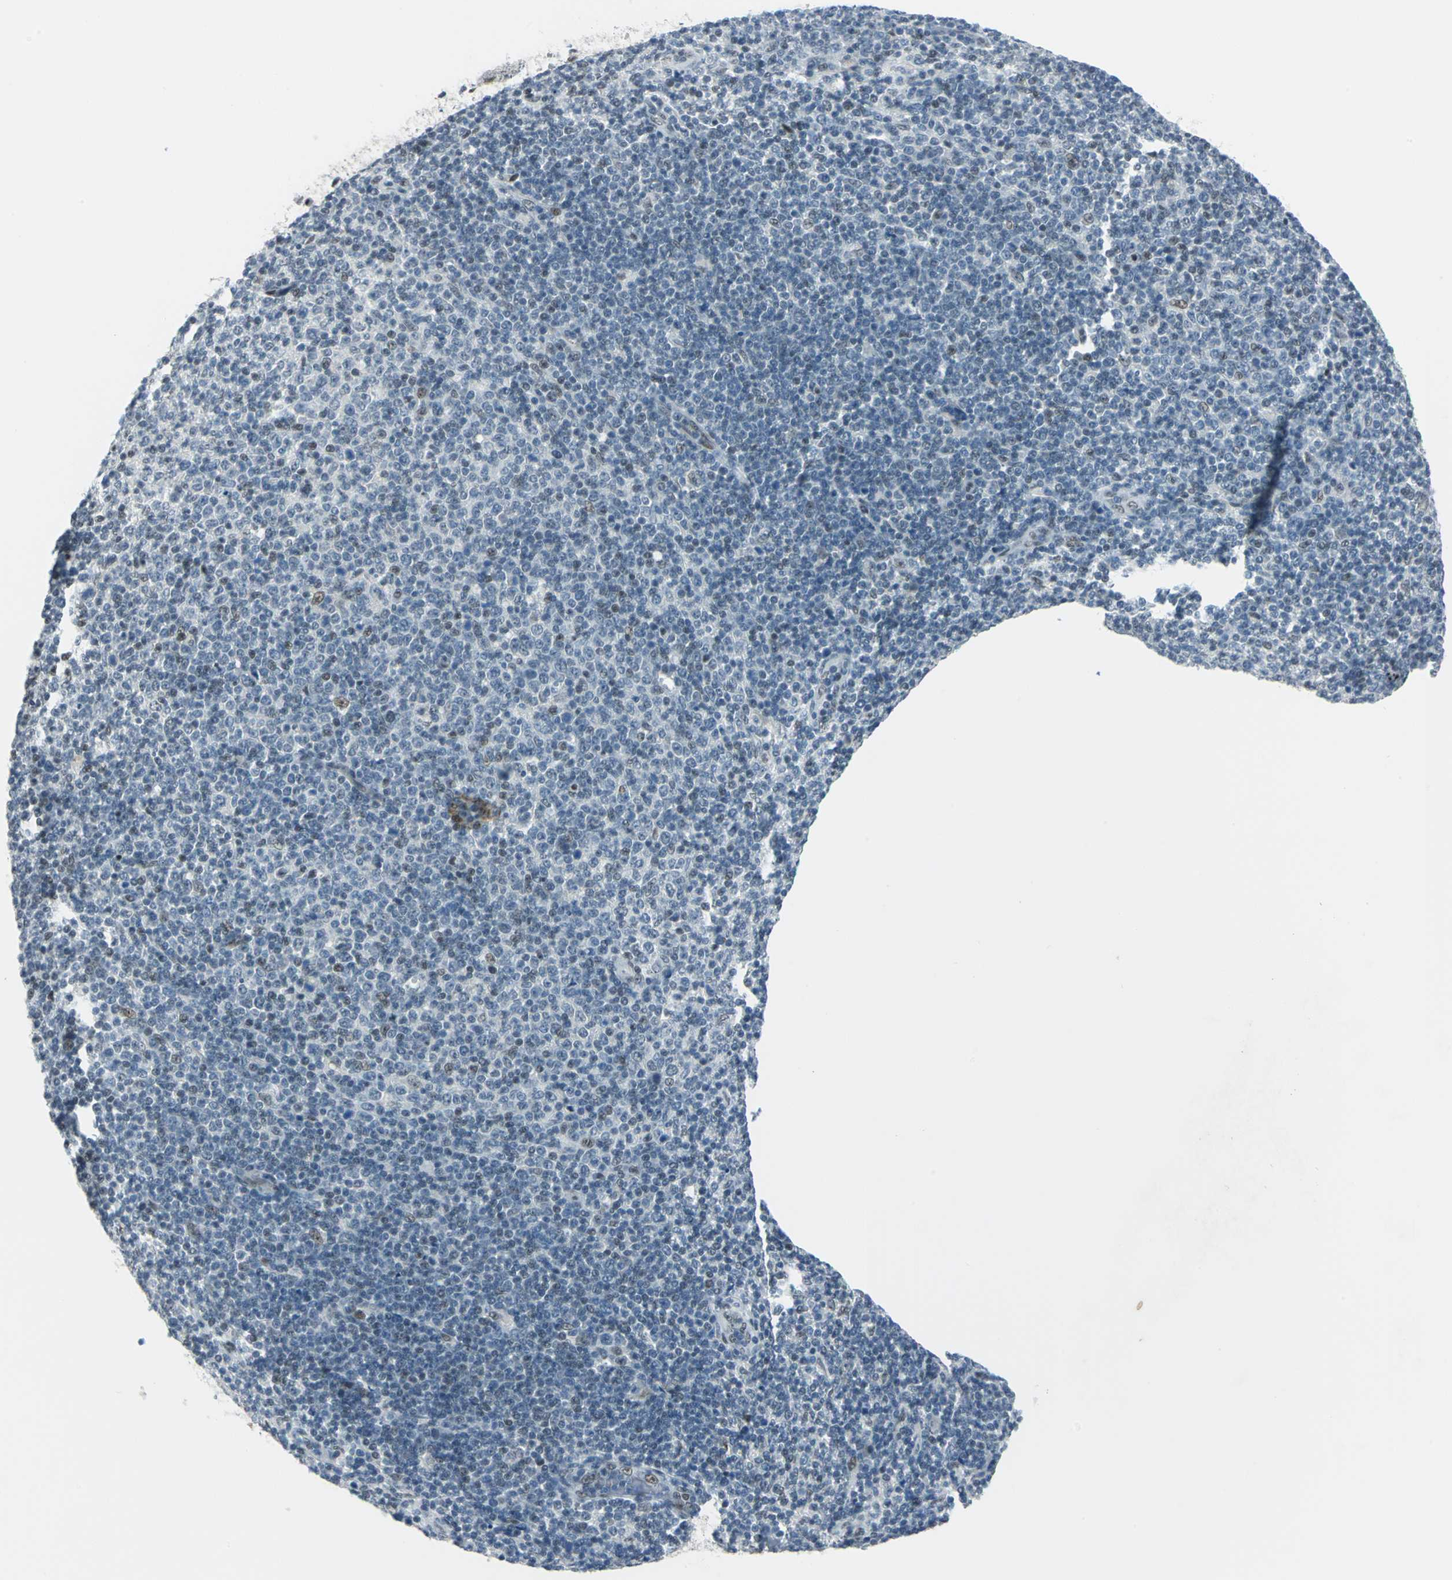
{"staining": {"intensity": "weak", "quantity": "<25%", "location": "nuclear"}, "tissue": "lymphoma", "cell_type": "Tumor cells", "image_type": "cancer", "snomed": [{"axis": "morphology", "description": "Malignant lymphoma, non-Hodgkin's type, Low grade"}, {"axis": "topography", "description": "Lymph node"}], "caption": "Tumor cells are negative for brown protein staining in low-grade malignant lymphoma, non-Hodgkin's type.", "gene": "MTMR10", "patient": {"sex": "male", "age": 70}}